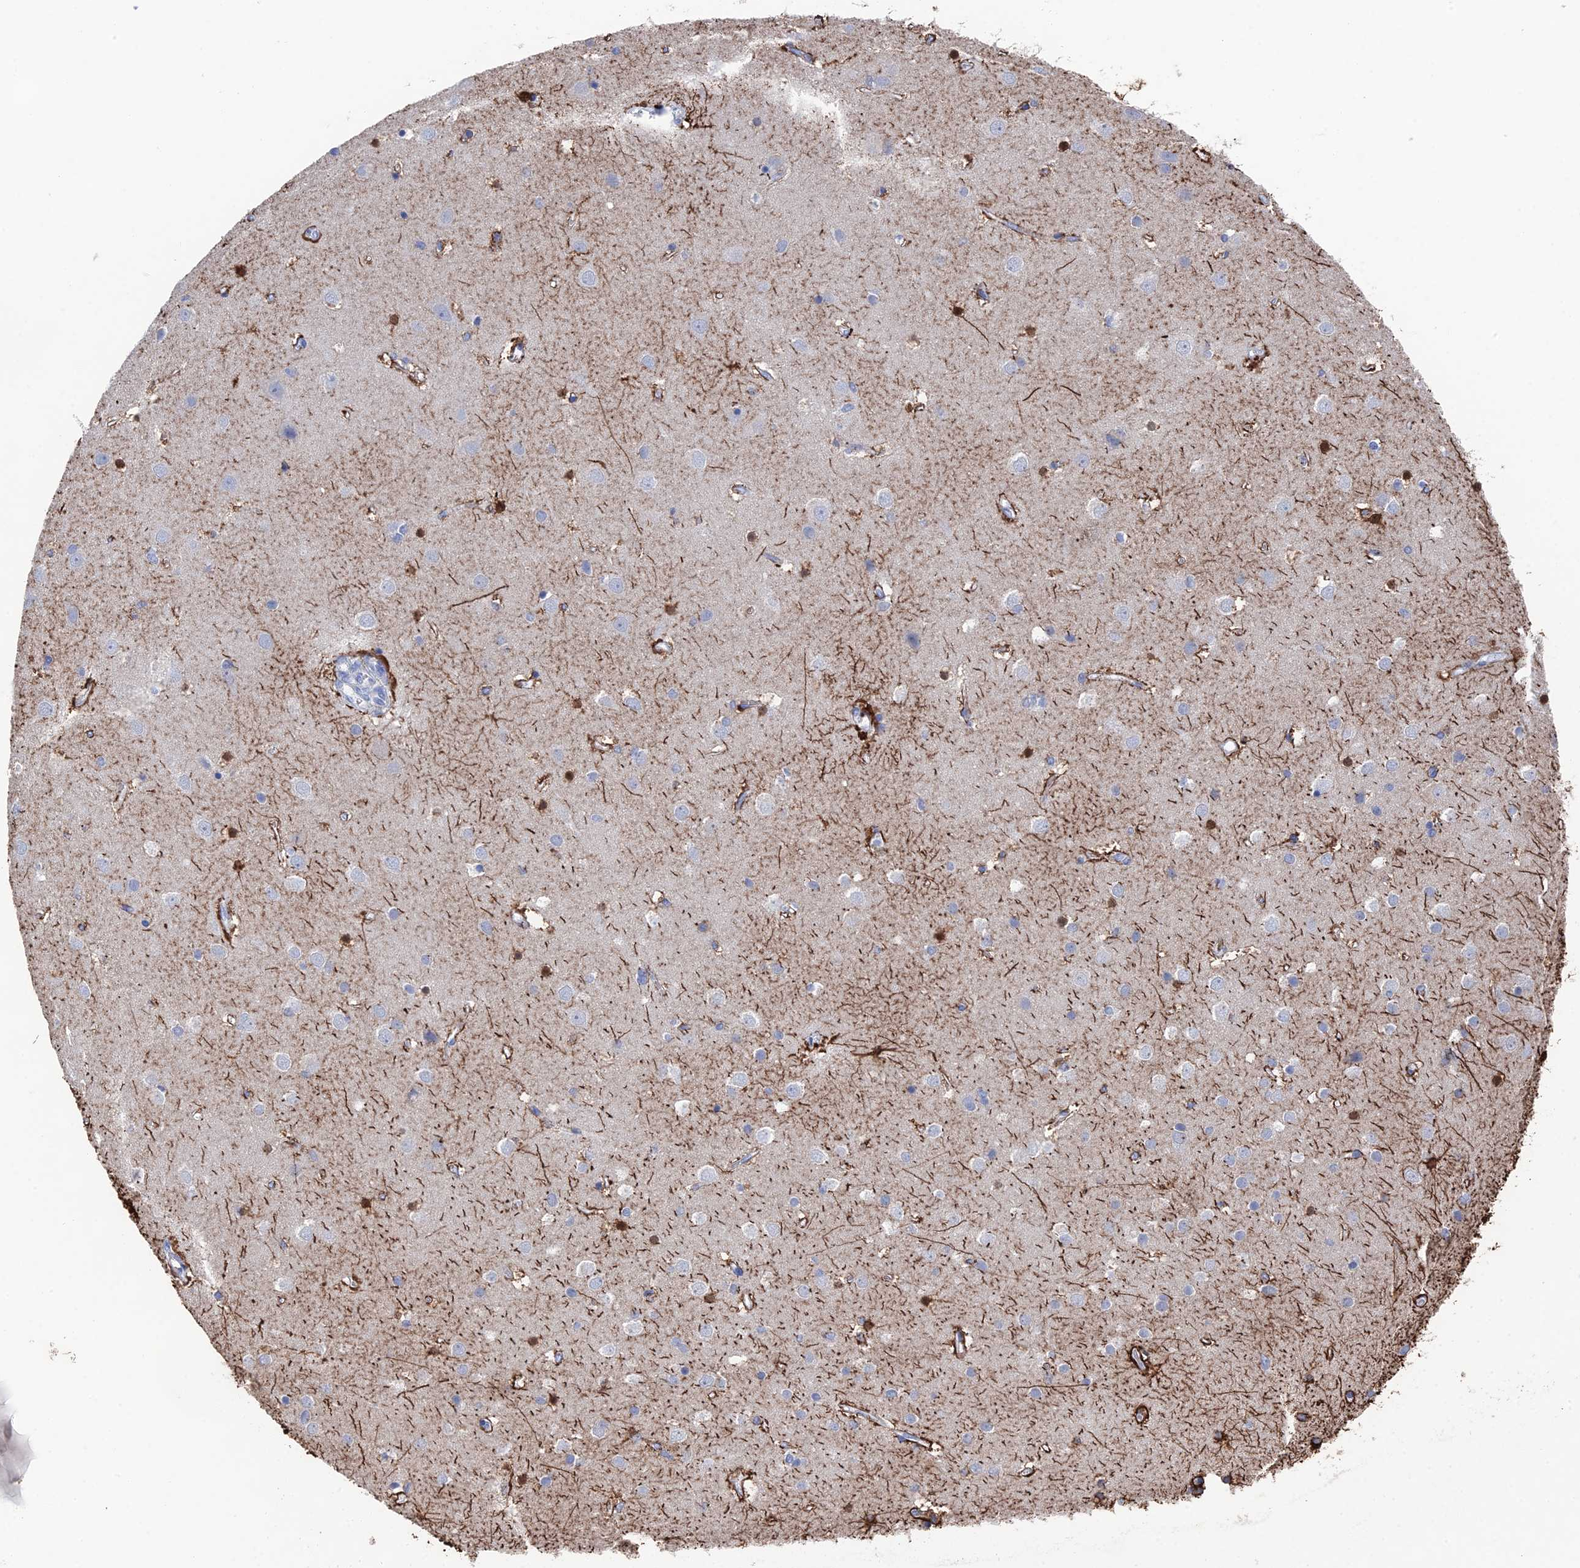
{"staining": {"intensity": "negative", "quantity": "none", "location": "none"}, "tissue": "cerebral cortex", "cell_type": "Endothelial cells", "image_type": "normal", "snomed": [{"axis": "morphology", "description": "Normal tissue, NOS"}, {"axis": "topography", "description": "Cerebral cortex"}], "caption": "The micrograph reveals no staining of endothelial cells in benign cerebral cortex.", "gene": "GFAP", "patient": {"sex": "male", "age": 54}}